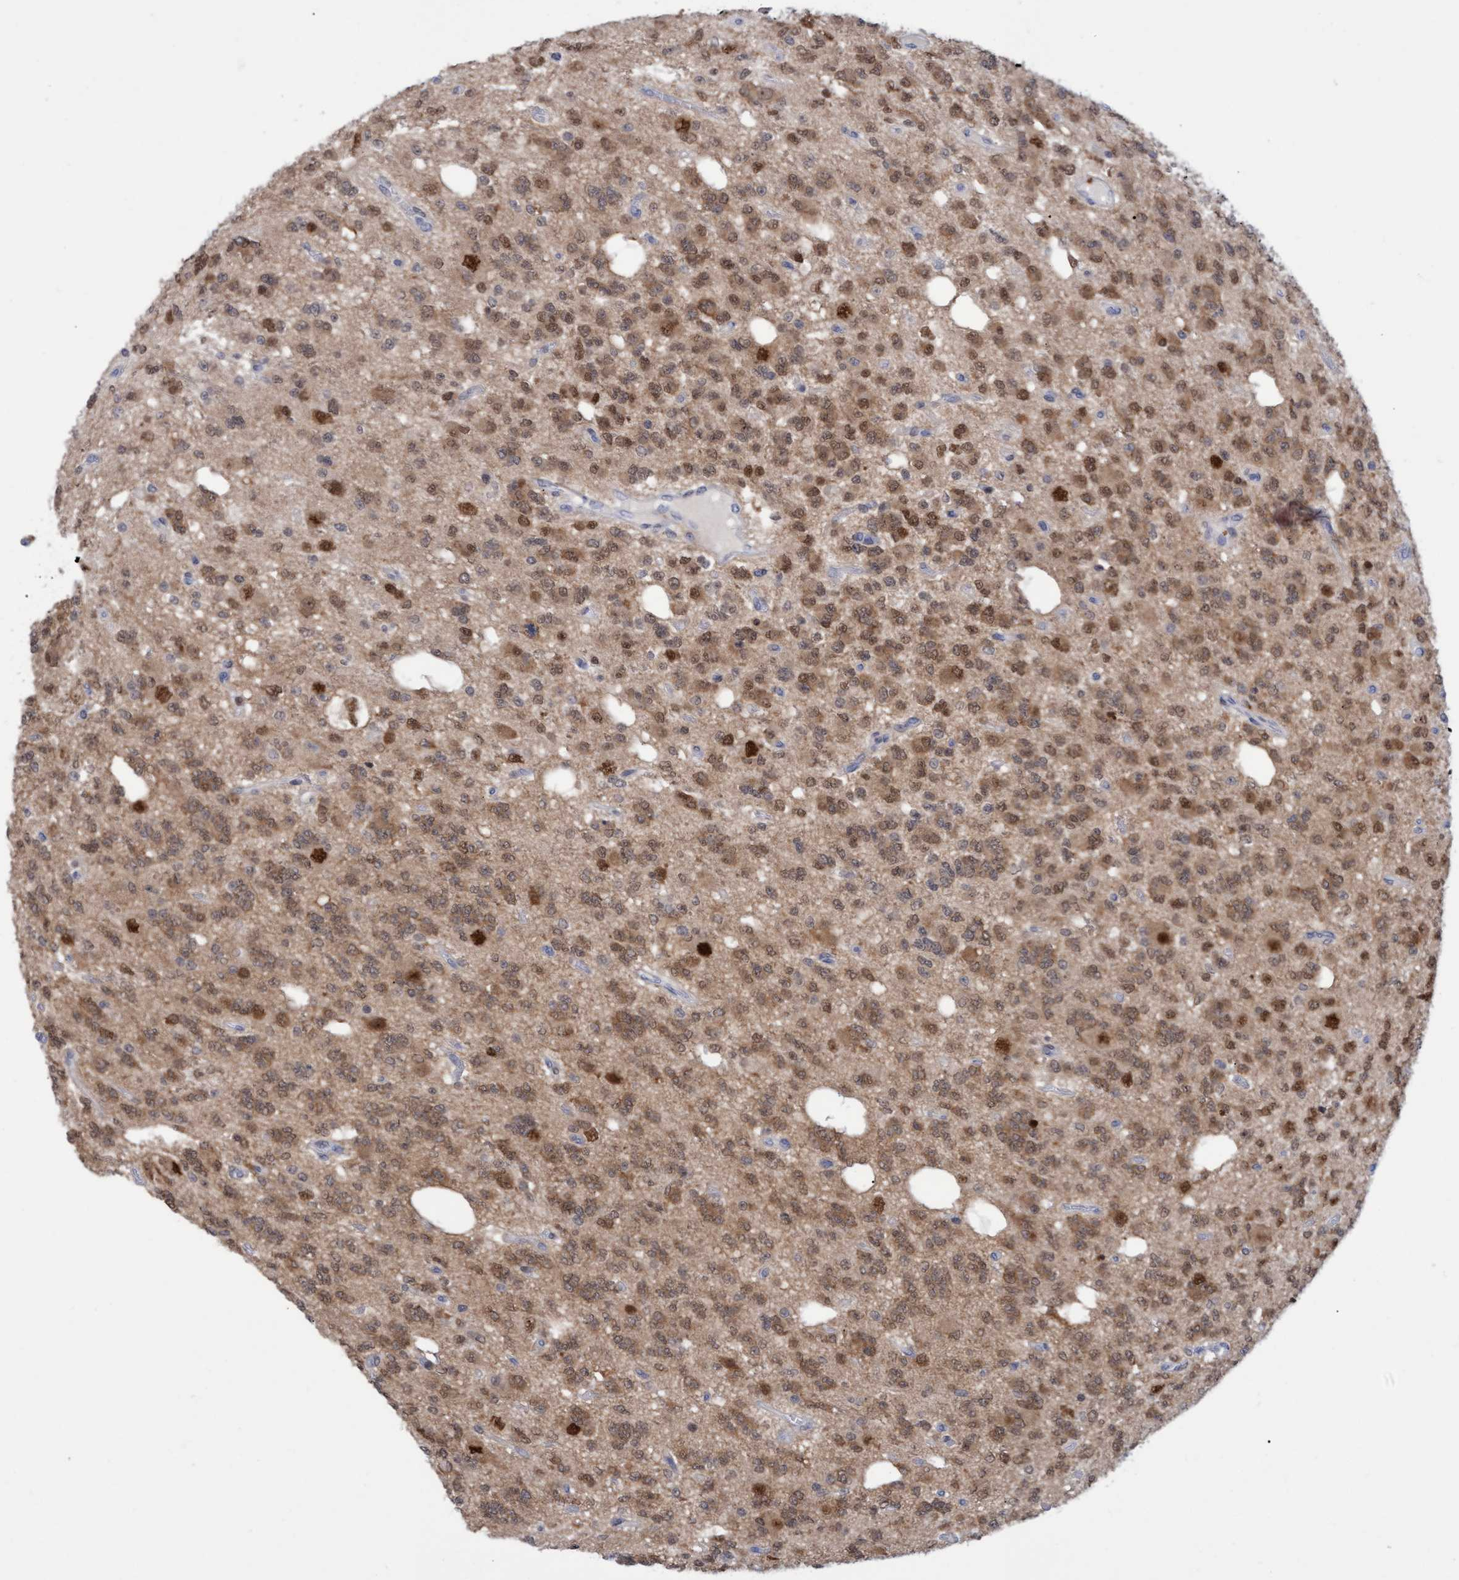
{"staining": {"intensity": "moderate", "quantity": ">75%", "location": "cytoplasmic/membranous,nuclear"}, "tissue": "glioma", "cell_type": "Tumor cells", "image_type": "cancer", "snomed": [{"axis": "morphology", "description": "Glioma, malignant, Low grade"}, {"axis": "topography", "description": "Brain"}], "caption": "Protein staining of malignant glioma (low-grade) tissue shows moderate cytoplasmic/membranous and nuclear staining in approximately >75% of tumor cells.", "gene": "PINX1", "patient": {"sex": "male", "age": 38}}